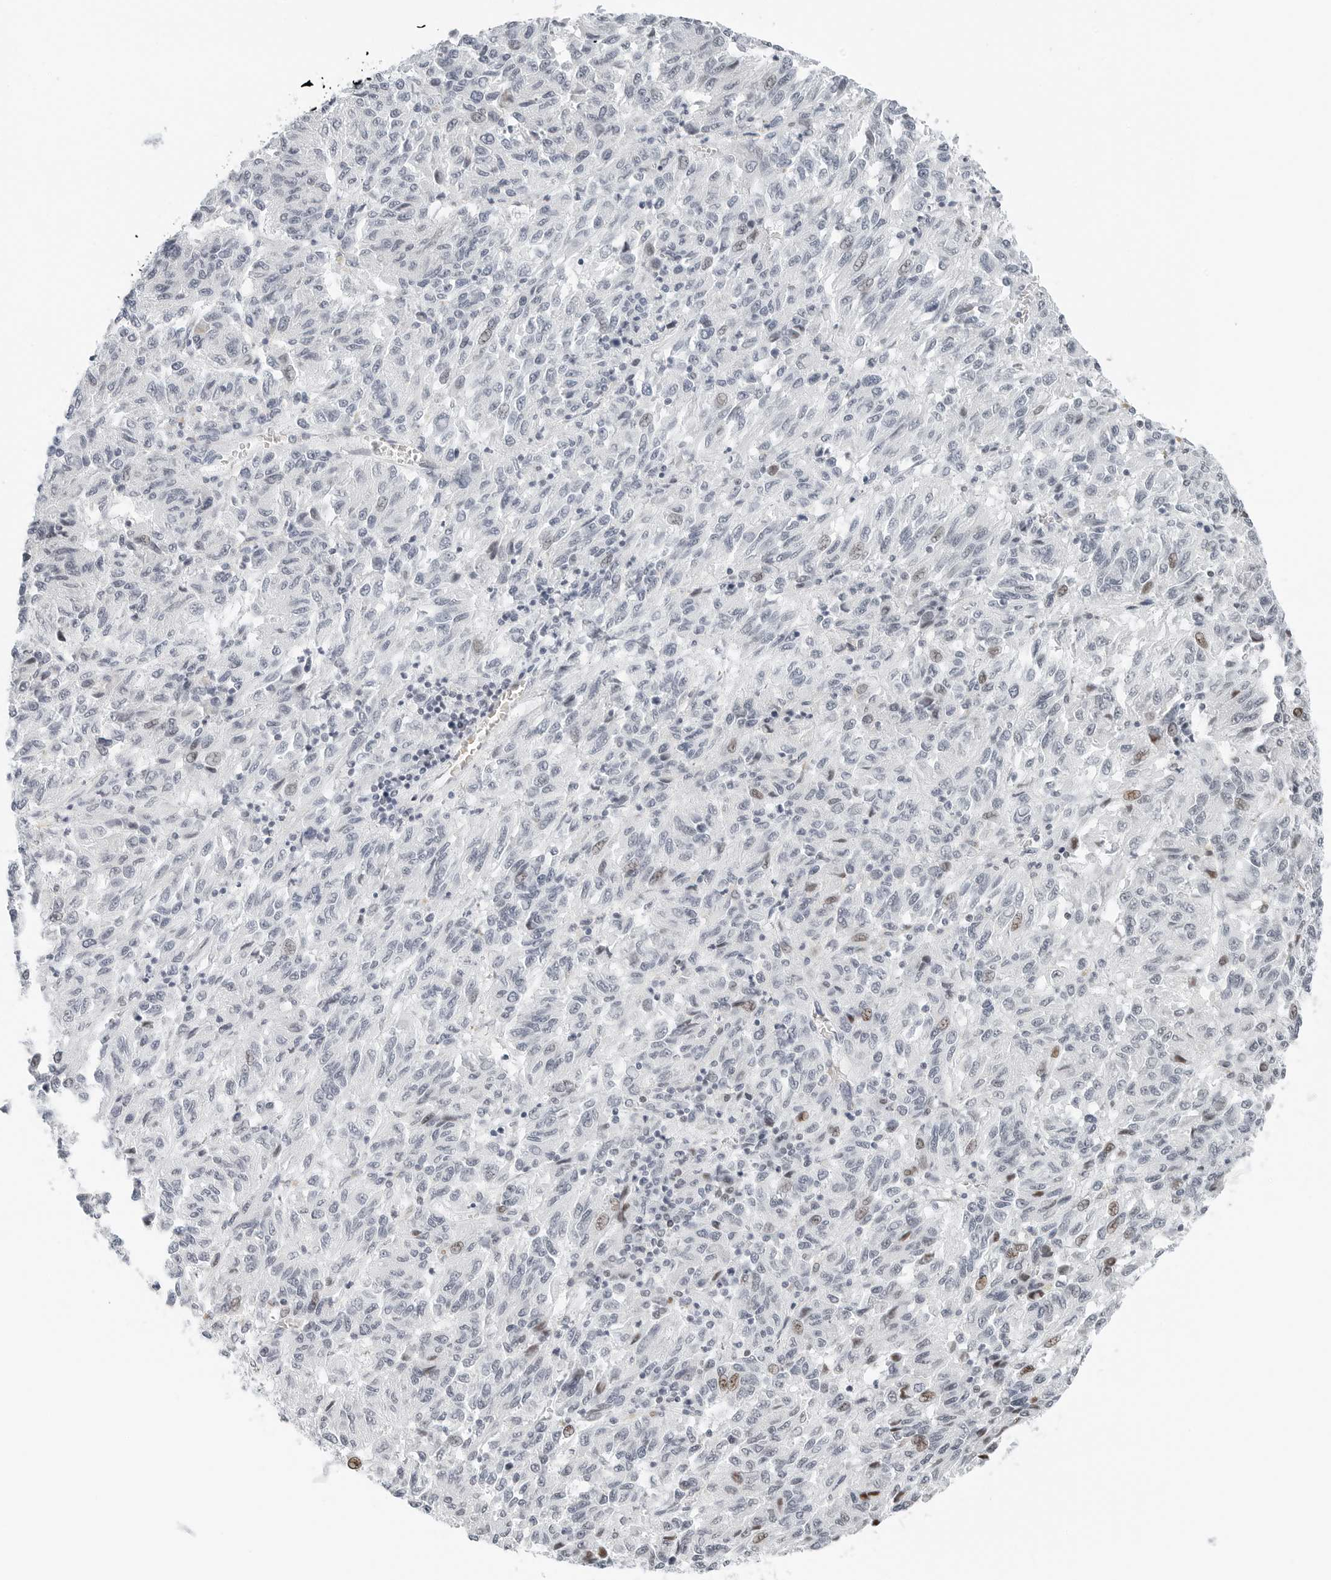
{"staining": {"intensity": "moderate", "quantity": "<25%", "location": "nuclear"}, "tissue": "melanoma", "cell_type": "Tumor cells", "image_type": "cancer", "snomed": [{"axis": "morphology", "description": "Malignant melanoma, Metastatic site"}, {"axis": "topography", "description": "Lung"}], "caption": "Melanoma was stained to show a protein in brown. There is low levels of moderate nuclear expression in about <25% of tumor cells.", "gene": "NTMT2", "patient": {"sex": "male", "age": 64}}